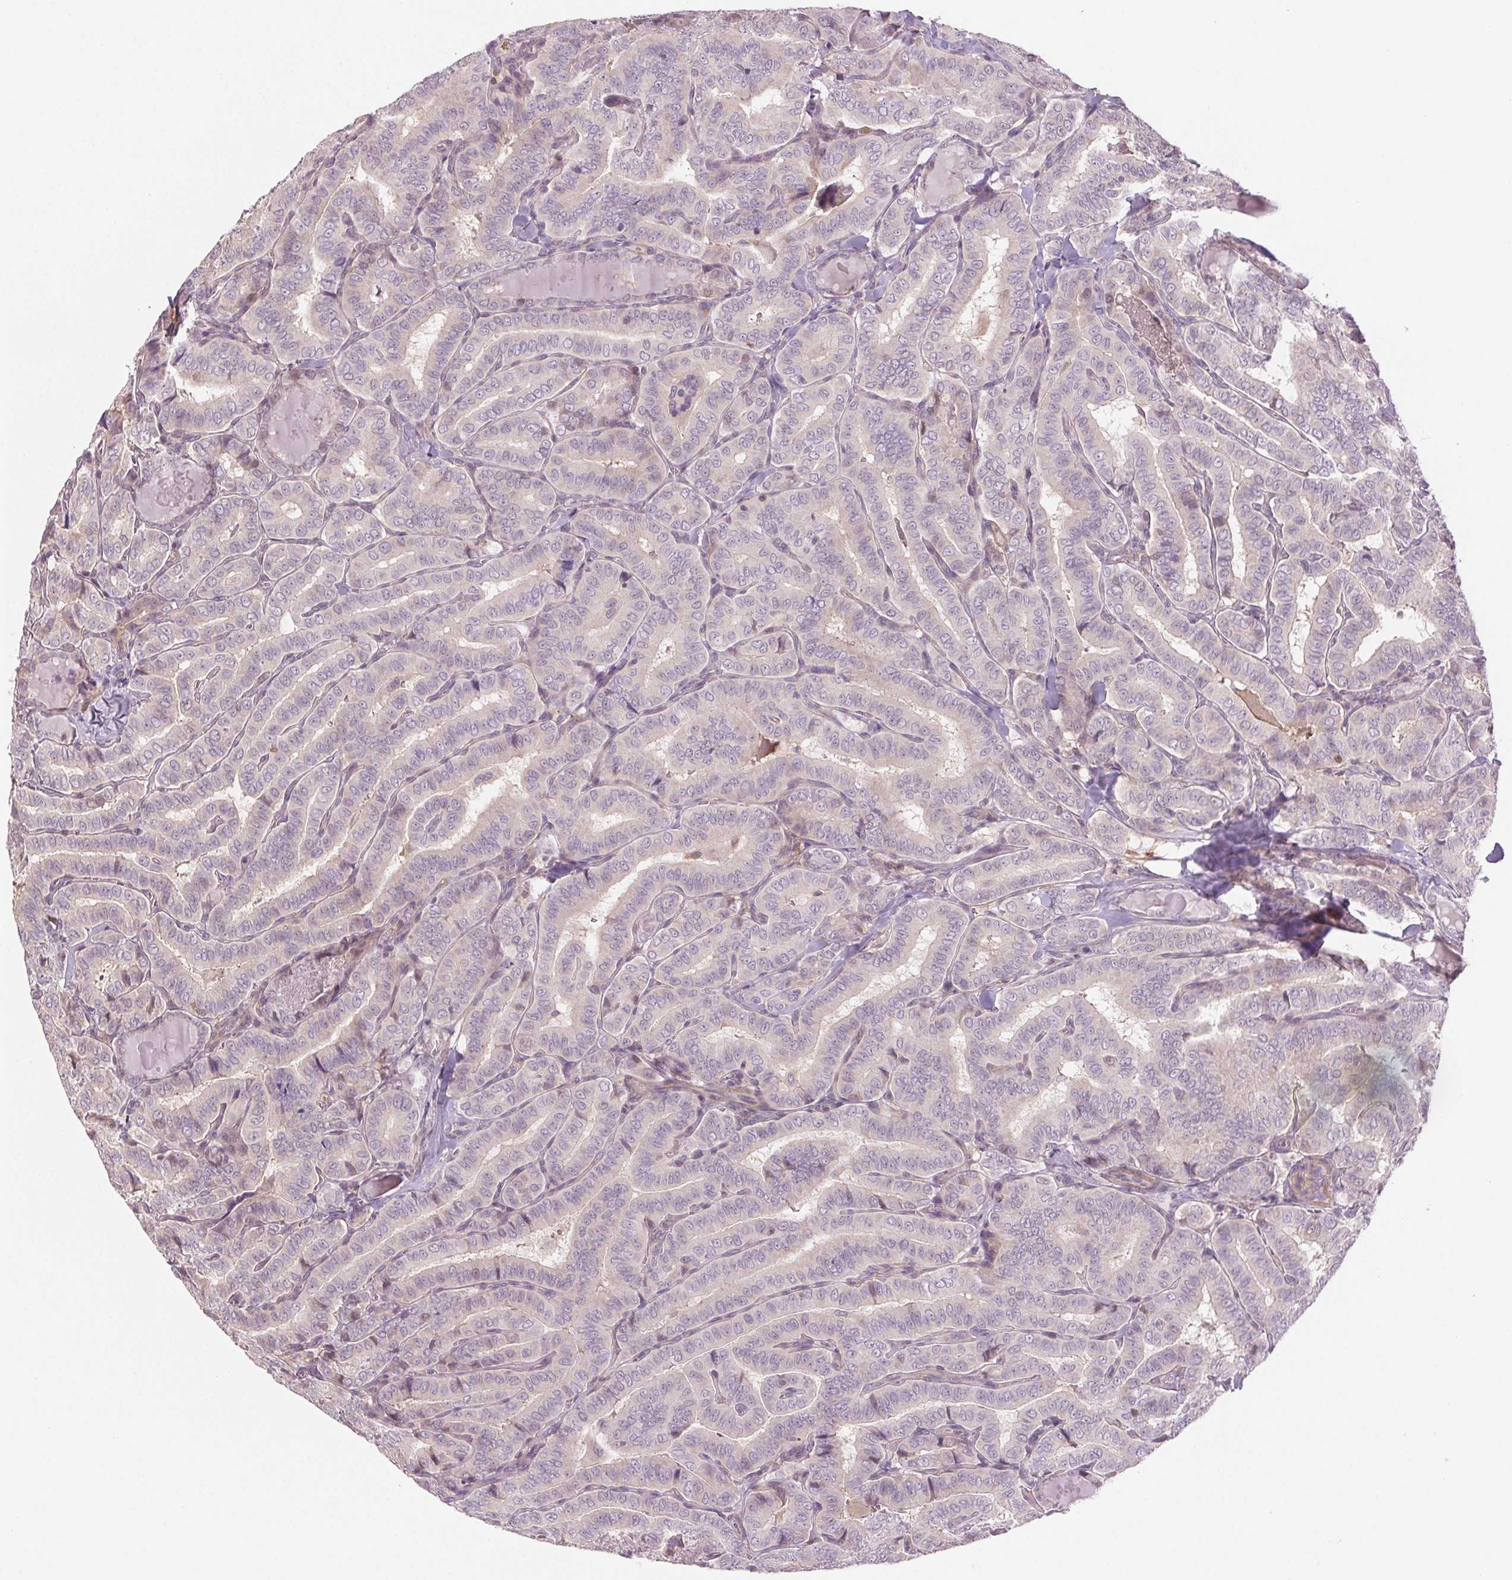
{"staining": {"intensity": "negative", "quantity": "none", "location": "none"}, "tissue": "thyroid cancer", "cell_type": "Tumor cells", "image_type": "cancer", "snomed": [{"axis": "morphology", "description": "Papillary adenocarcinoma, NOS"}, {"axis": "morphology", "description": "Papillary adenoma metastatic"}, {"axis": "topography", "description": "Thyroid gland"}], "caption": "IHC image of neoplastic tissue: human papillary adenoma metastatic (thyroid) stained with DAB demonstrates no significant protein positivity in tumor cells.", "gene": "HHLA2", "patient": {"sex": "female", "age": 50}}